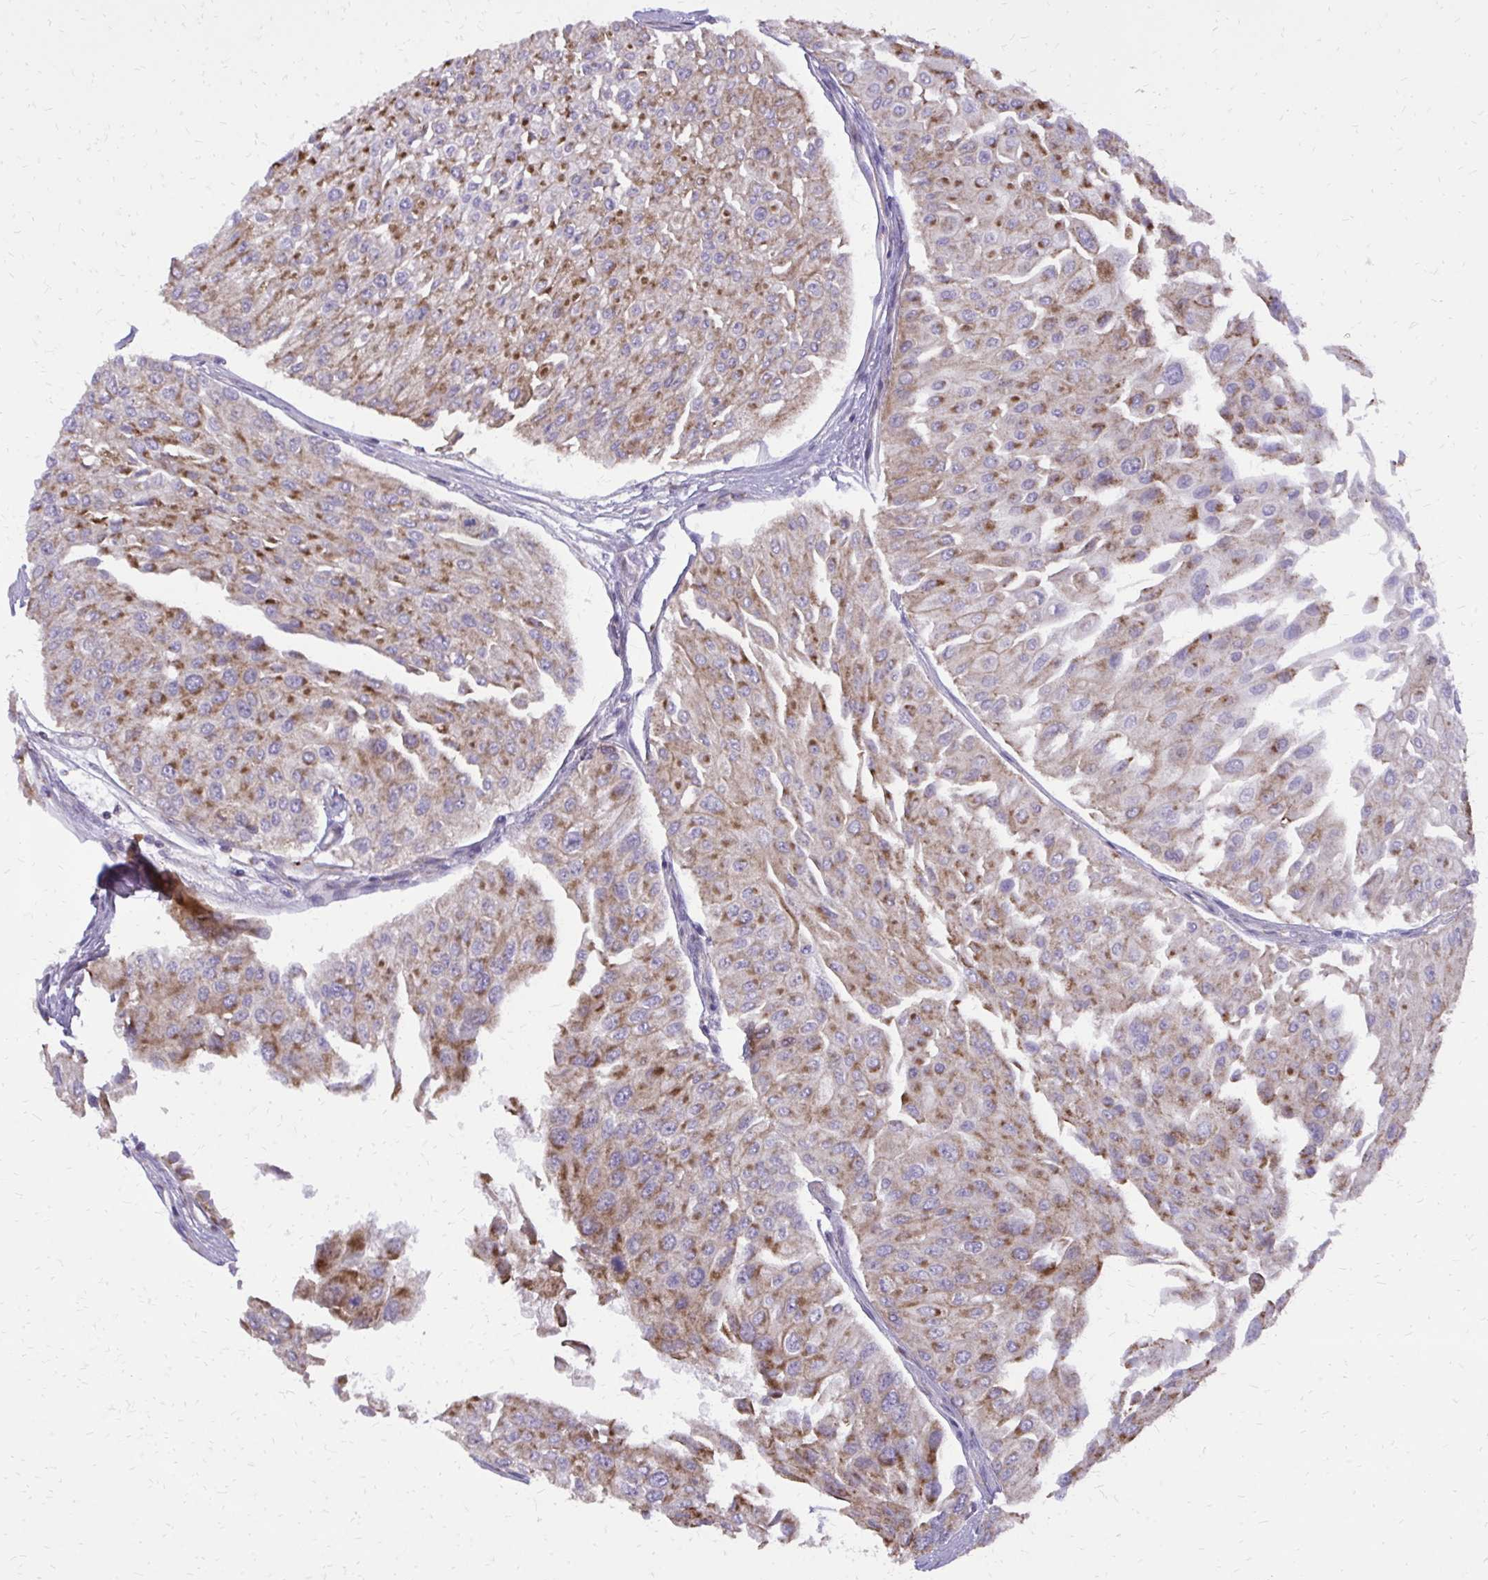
{"staining": {"intensity": "moderate", "quantity": ">75%", "location": "cytoplasmic/membranous"}, "tissue": "urothelial cancer", "cell_type": "Tumor cells", "image_type": "cancer", "snomed": [{"axis": "morphology", "description": "Urothelial carcinoma, NOS"}, {"axis": "topography", "description": "Urinary bladder"}], "caption": "Protein staining by immunohistochemistry (IHC) demonstrates moderate cytoplasmic/membranous staining in approximately >75% of tumor cells in transitional cell carcinoma.", "gene": "ABCC3", "patient": {"sex": "male", "age": 67}}